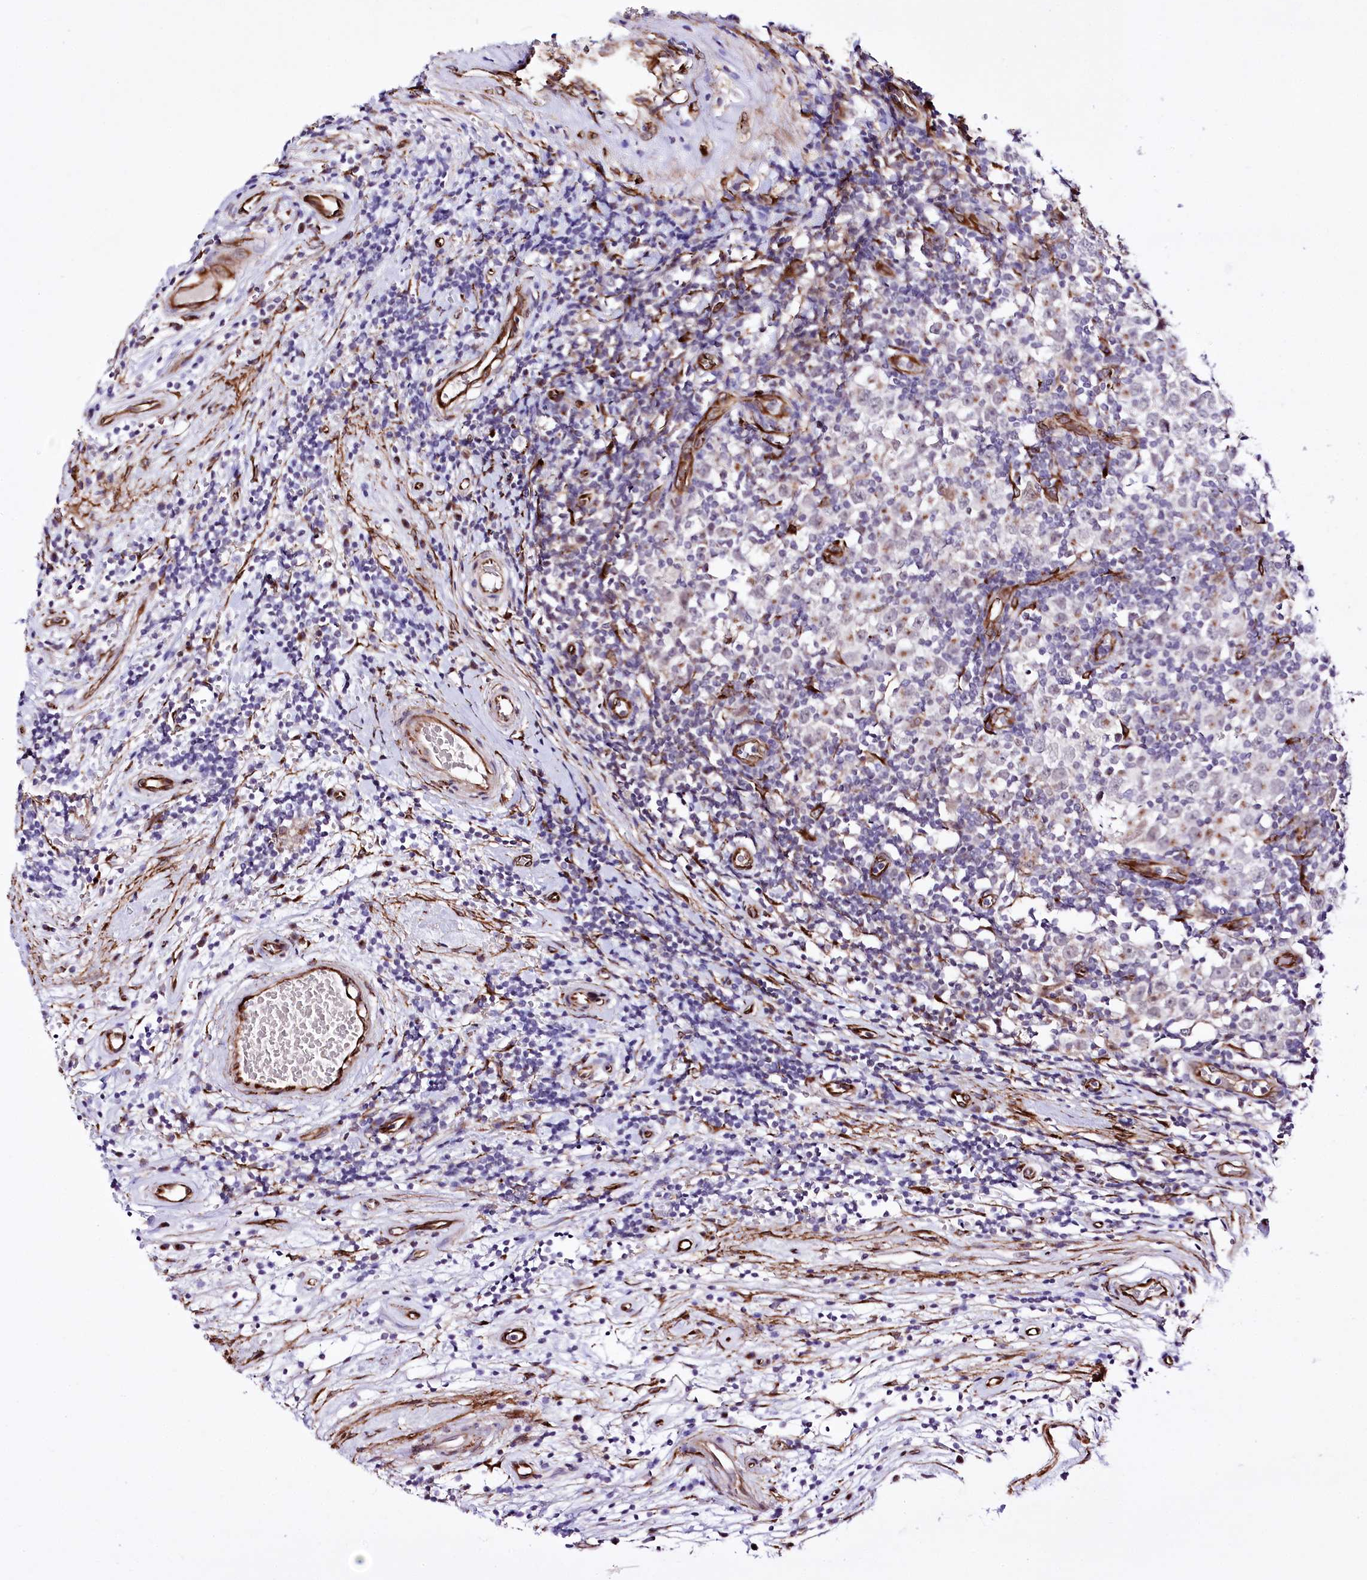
{"staining": {"intensity": "negative", "quantity": "none", "location": "none"}, "tissue": "testis cancer", "cell_type": "Tumor cells", "image_type": "cancer", "snomed": [{"axis": "morphology", "description": "Seminoma, NOS"}, {"axis": "topography", "description": "Testis"}], "caption": "This is a photomicrograph of immunohistochemistry (IHC) staining of testis cancer (seminoma), which shows no staining in tumor cells.", "gene": "WWC1", "patient": {"sex": "male", "age": 65}}